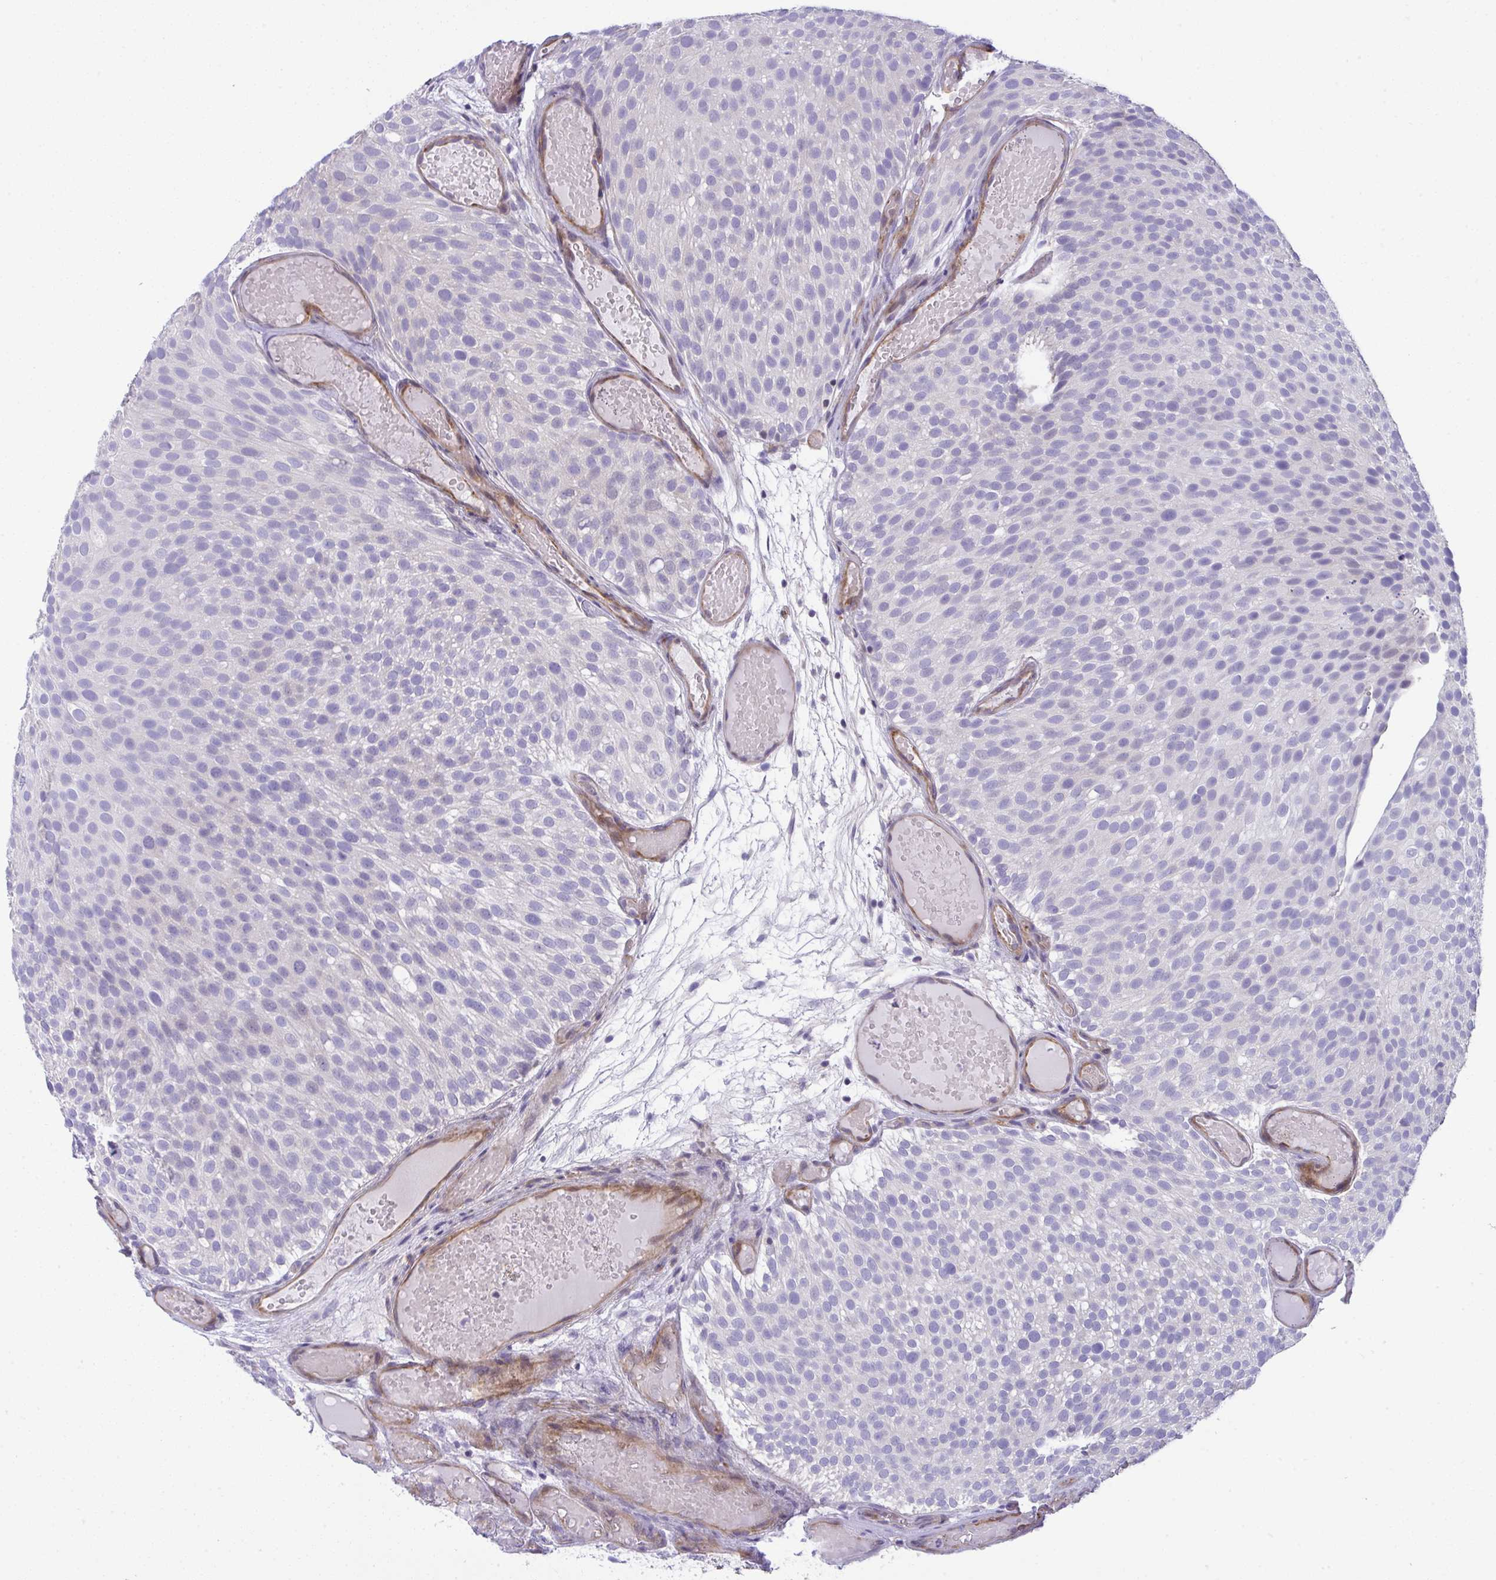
{"staining": {"intensity": "negative", "quantity": "none", "location": "none"}, "tissue": "urothelial cancer", "cell_type": "Tumor cells", "image_type": "cancer", "snomed": [{"axis": "morphology", "description": "Urothelial carcinoma, Low grade"}, {"axis": "topography", "description": "Urinary bladder"}], "caption": "Tumor cells show no significant protein staining in low-grade urothelial carcinoma.", "gene": "MYL12A", "patient": {"sex": "male", "age": 78}}